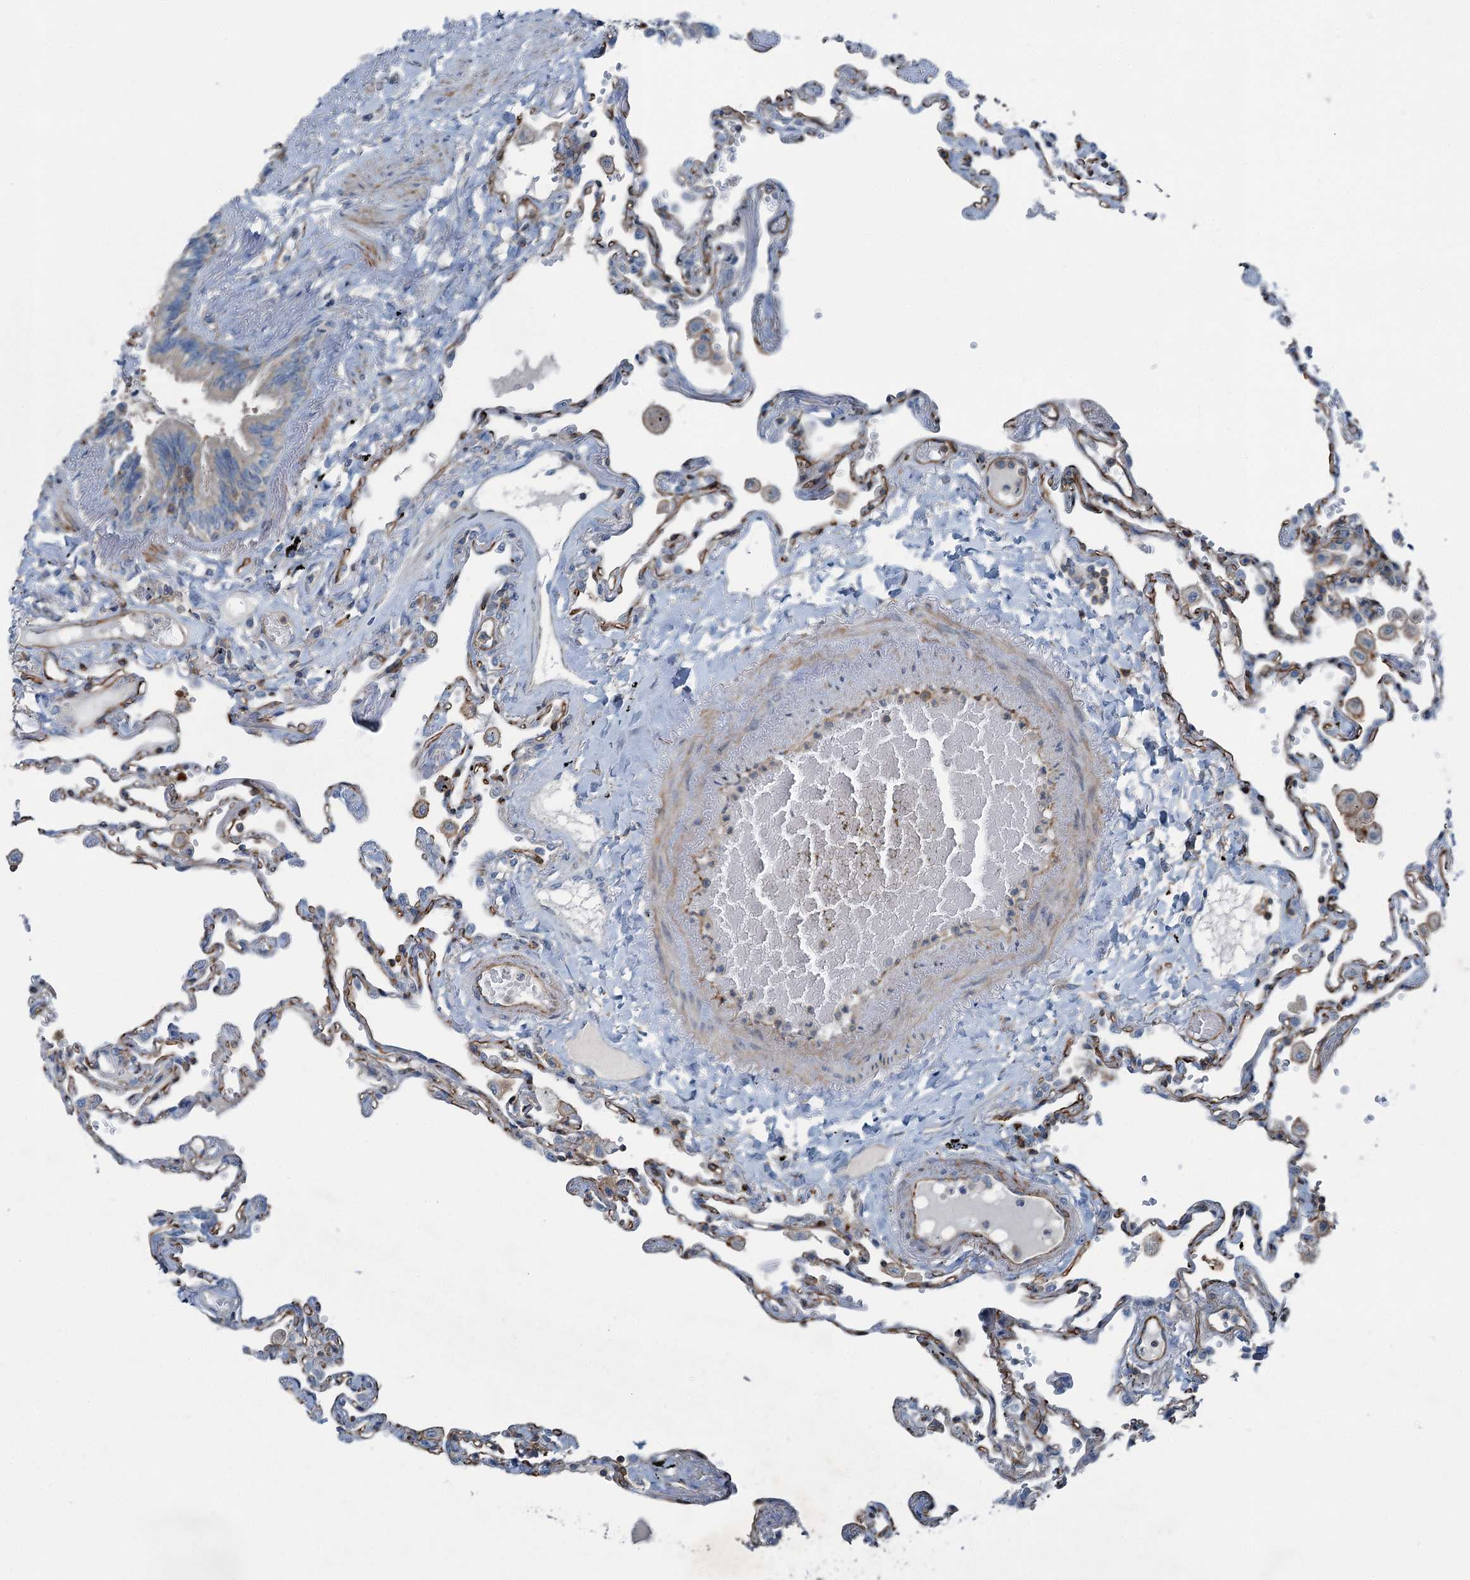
{"staining": {"intensity": "moderate", "quantity": "<25%", "location": "cytoplasmic/membranous"}, "tissue": "lung", "cell_type": "Alveolar cells", "image_type": "normal", "snomed": [{"axis": "morphology", "description": "Normal tissue, NOS"}, {"axis": "topography", "description": "Lung"}], "caption": "Immunohistochemical staining of benign human lung displays <25% levels of moderate cytoplasmic/membranous protein positivity in about <25% of alveolar cells.", "gene": "AXL", "patient": {"sex": "female", "age": 67}}